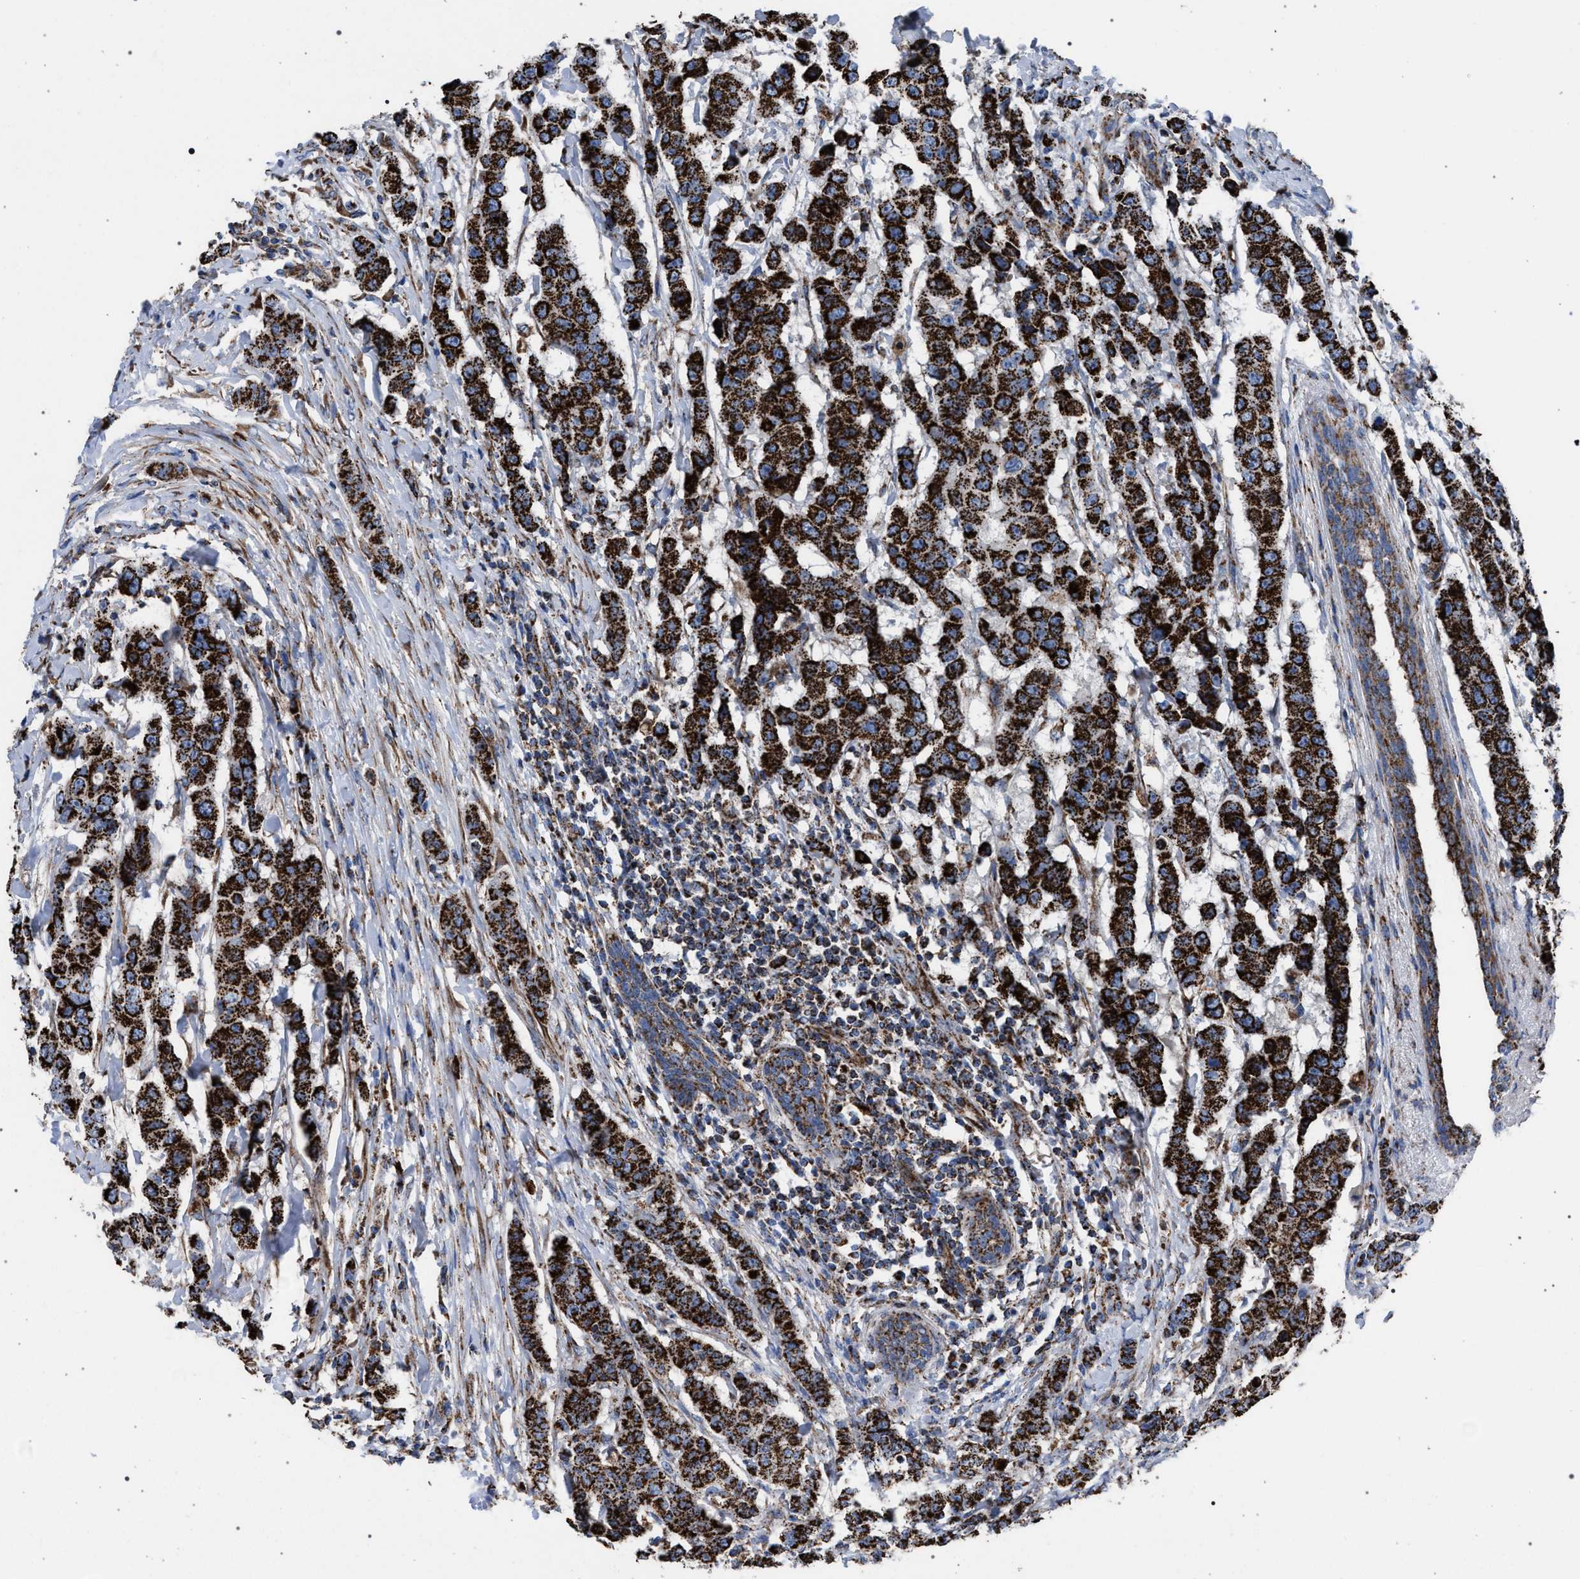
{"staining": {"intensity": "strong", "quantity": ">75%", "location": "cytoplasmic/membranous"}, "tissue": "breast cancer", "cell_type": "Tumor cells", "image_type": "cancer", "snomed": [{"axis": "morphology", "description": "Duct carcinoma"}, {"axis": "topography", "description": "Breast"}], "caption": "Immunohistochemical staining of breast cancer (intraductal carcinoma) exhibits high levels of strong cytoplasmic/membranous expression in about >75% of tumor cells.", "gene": "VPS13A", "patient": {"sex": "female", "age": 40}}